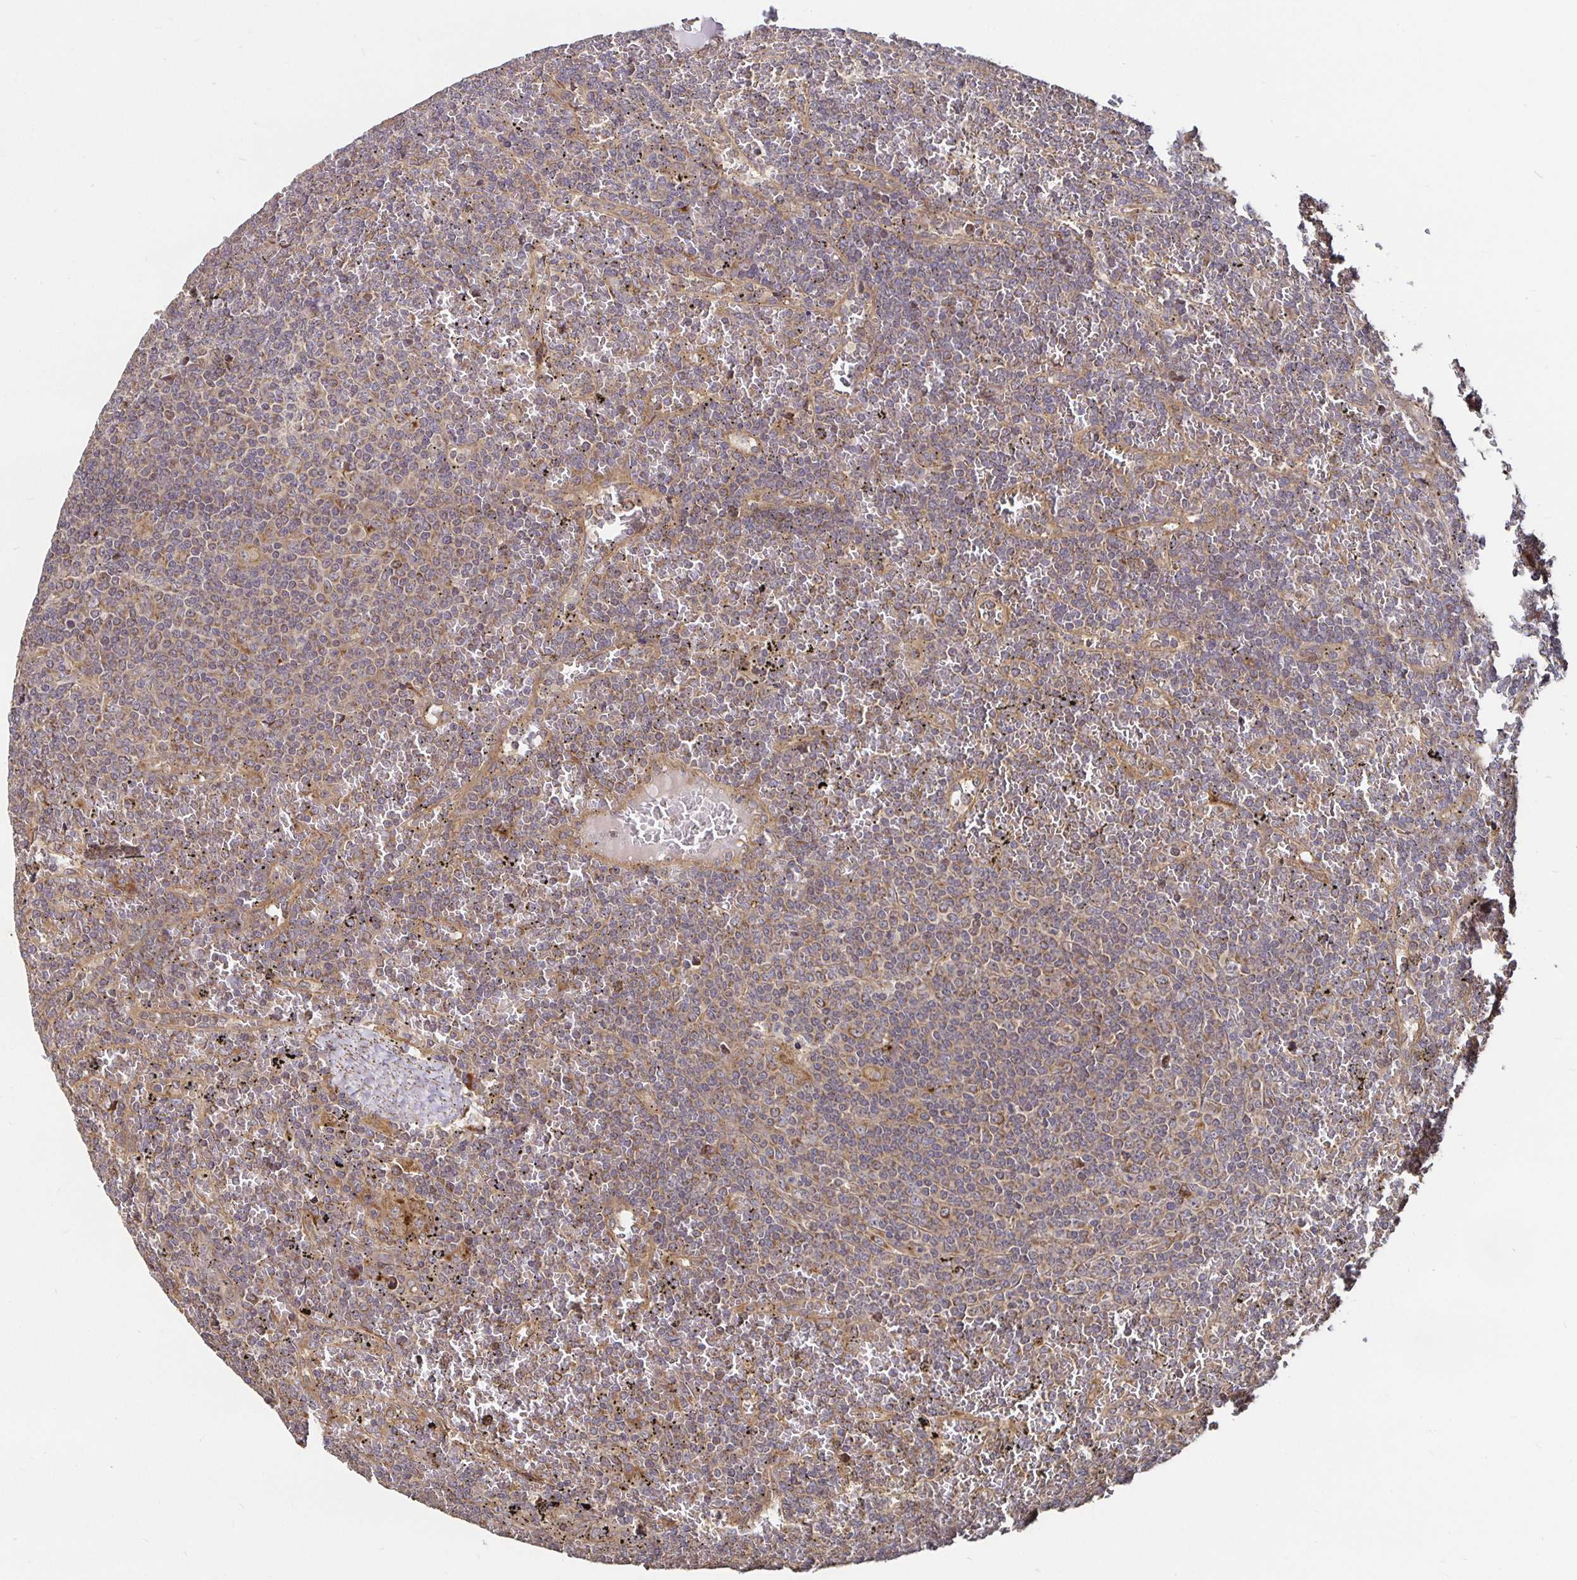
{"staining": {"intensity": "weak", "quantity": "25%-75%", "location": "cytoplasmic/membranous"}, "tissue": "lymphoma", "cell_type": "Tumor cells", "image_type": "cancer", "snomed": [{"axis": "morphology", "description": "Malignant lymphoma, non-Hodgkin's type, Low grade"}, {"axis": "topography", "description": "Spleen"}], "caption": "Immunohistochemistry staining of low-grade malignant lymphoma, non-Hodgkin's type, which reveals low levels of weak cytoplasmic/membranous positivity in about 25%-75% of tumor cells indicating weak cytoplasmic/membranous protein staining. The staining was performed using DAB (3,3'-diaminobenzidine) (brown) for protein detection and nuclei were counterstained in hematoxylin (blue).", "gene": "MLST8", "patient": {"sex": "female", "age": 19}}